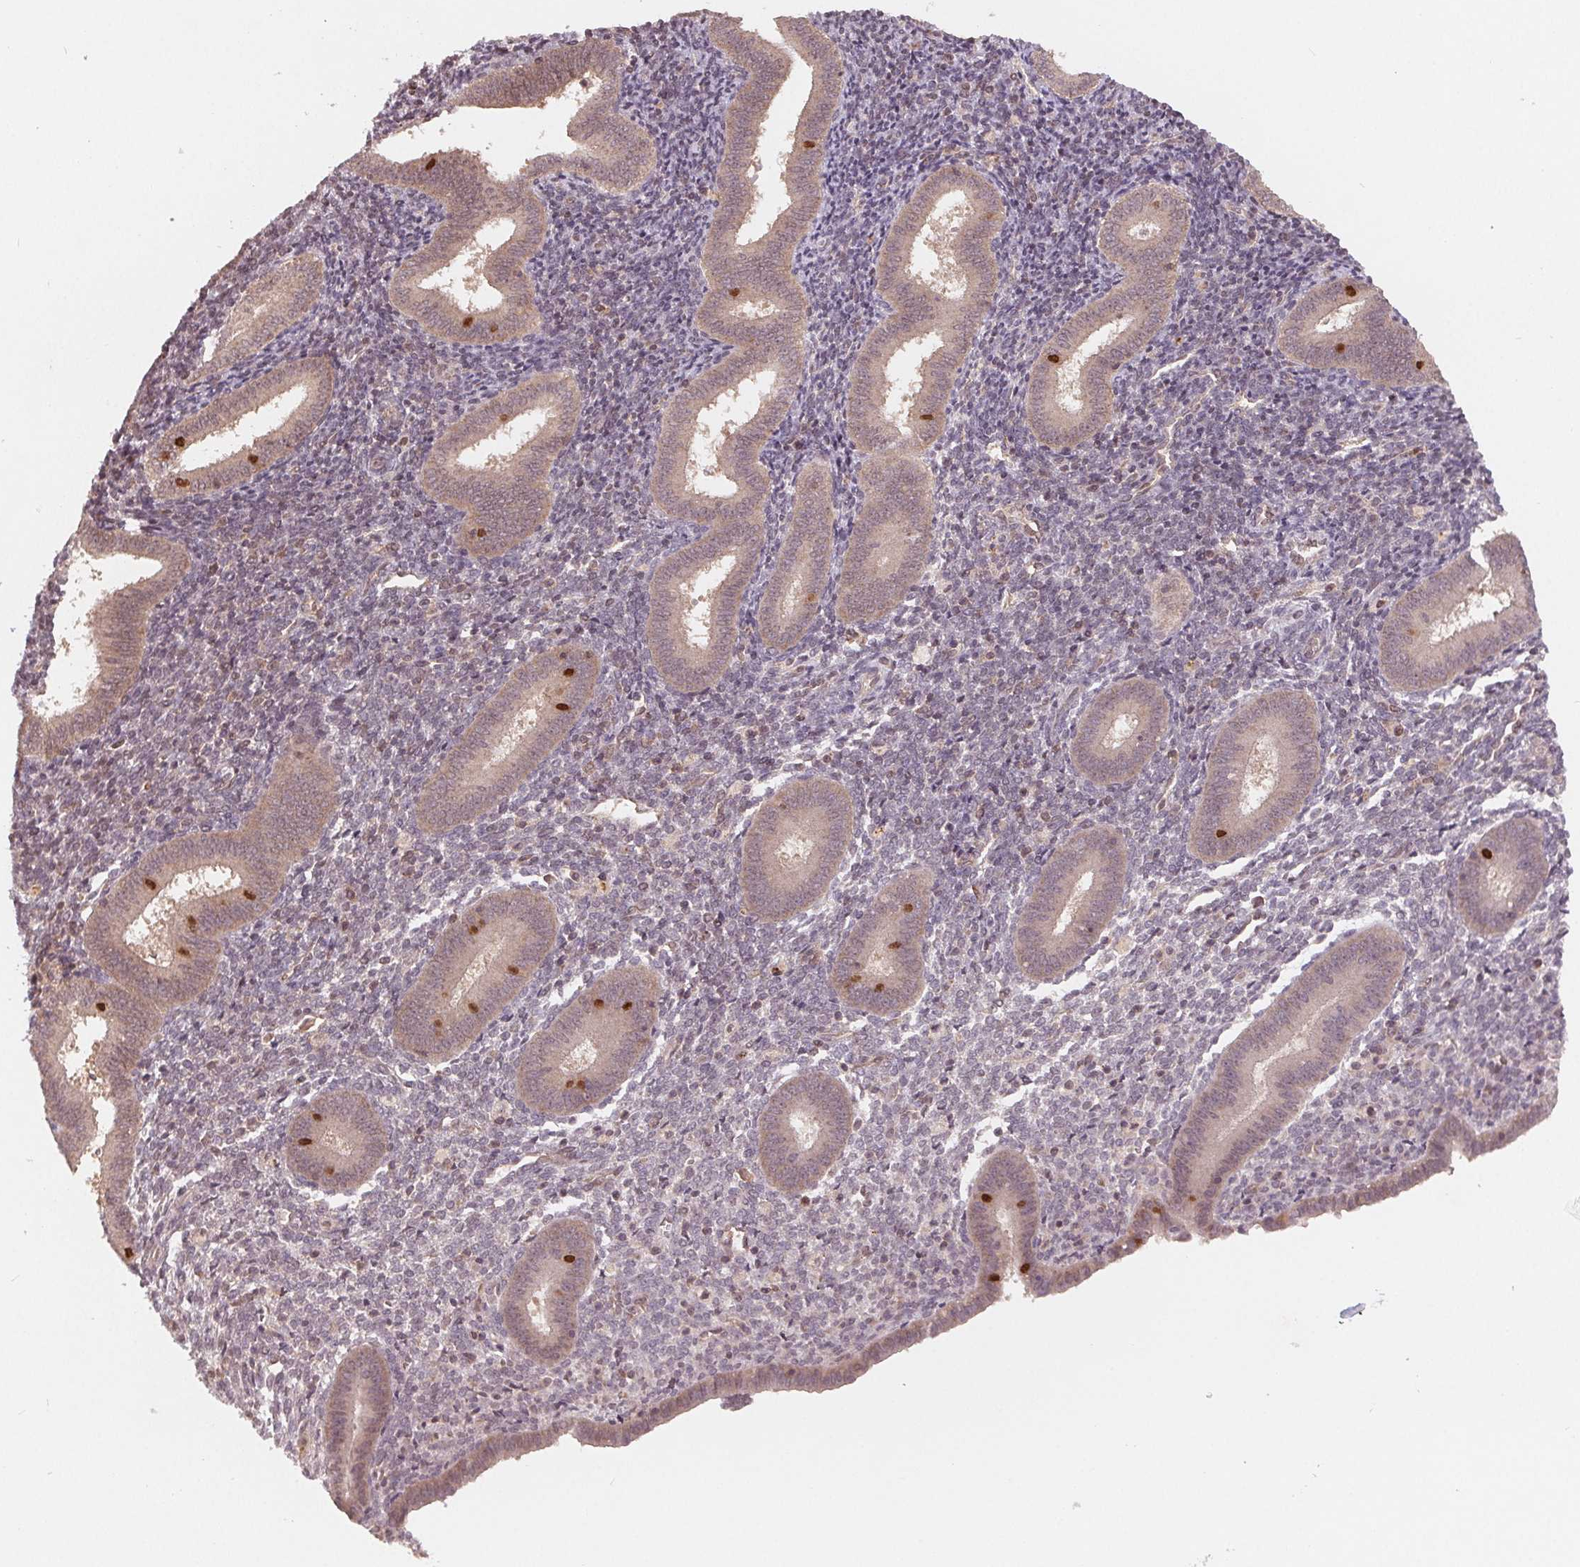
{"staining": {"intensity": "negative", "quantity": "none", "location": "none"}, "tissue": "endometrium", "cell_type": "Cells in endometrial stroma", "image_type": "normal", "snomed": [{"axis": "morphology", "description": "Normal tissue, NOS"}, {"axis": "topography", "description": "Endometrium"}], "caption": "Immunohistochemistry (IHC) of unremarkable human endometrium shows no expression in cells in endometrial stroma. The staining is performed using DAB (3,3'-diaminobenzidine) brown chromogen with nuclei counter-stained in using hematoxylin.", "gene": "HMGN3", "patient": {"sex": "female", "age": 25}}